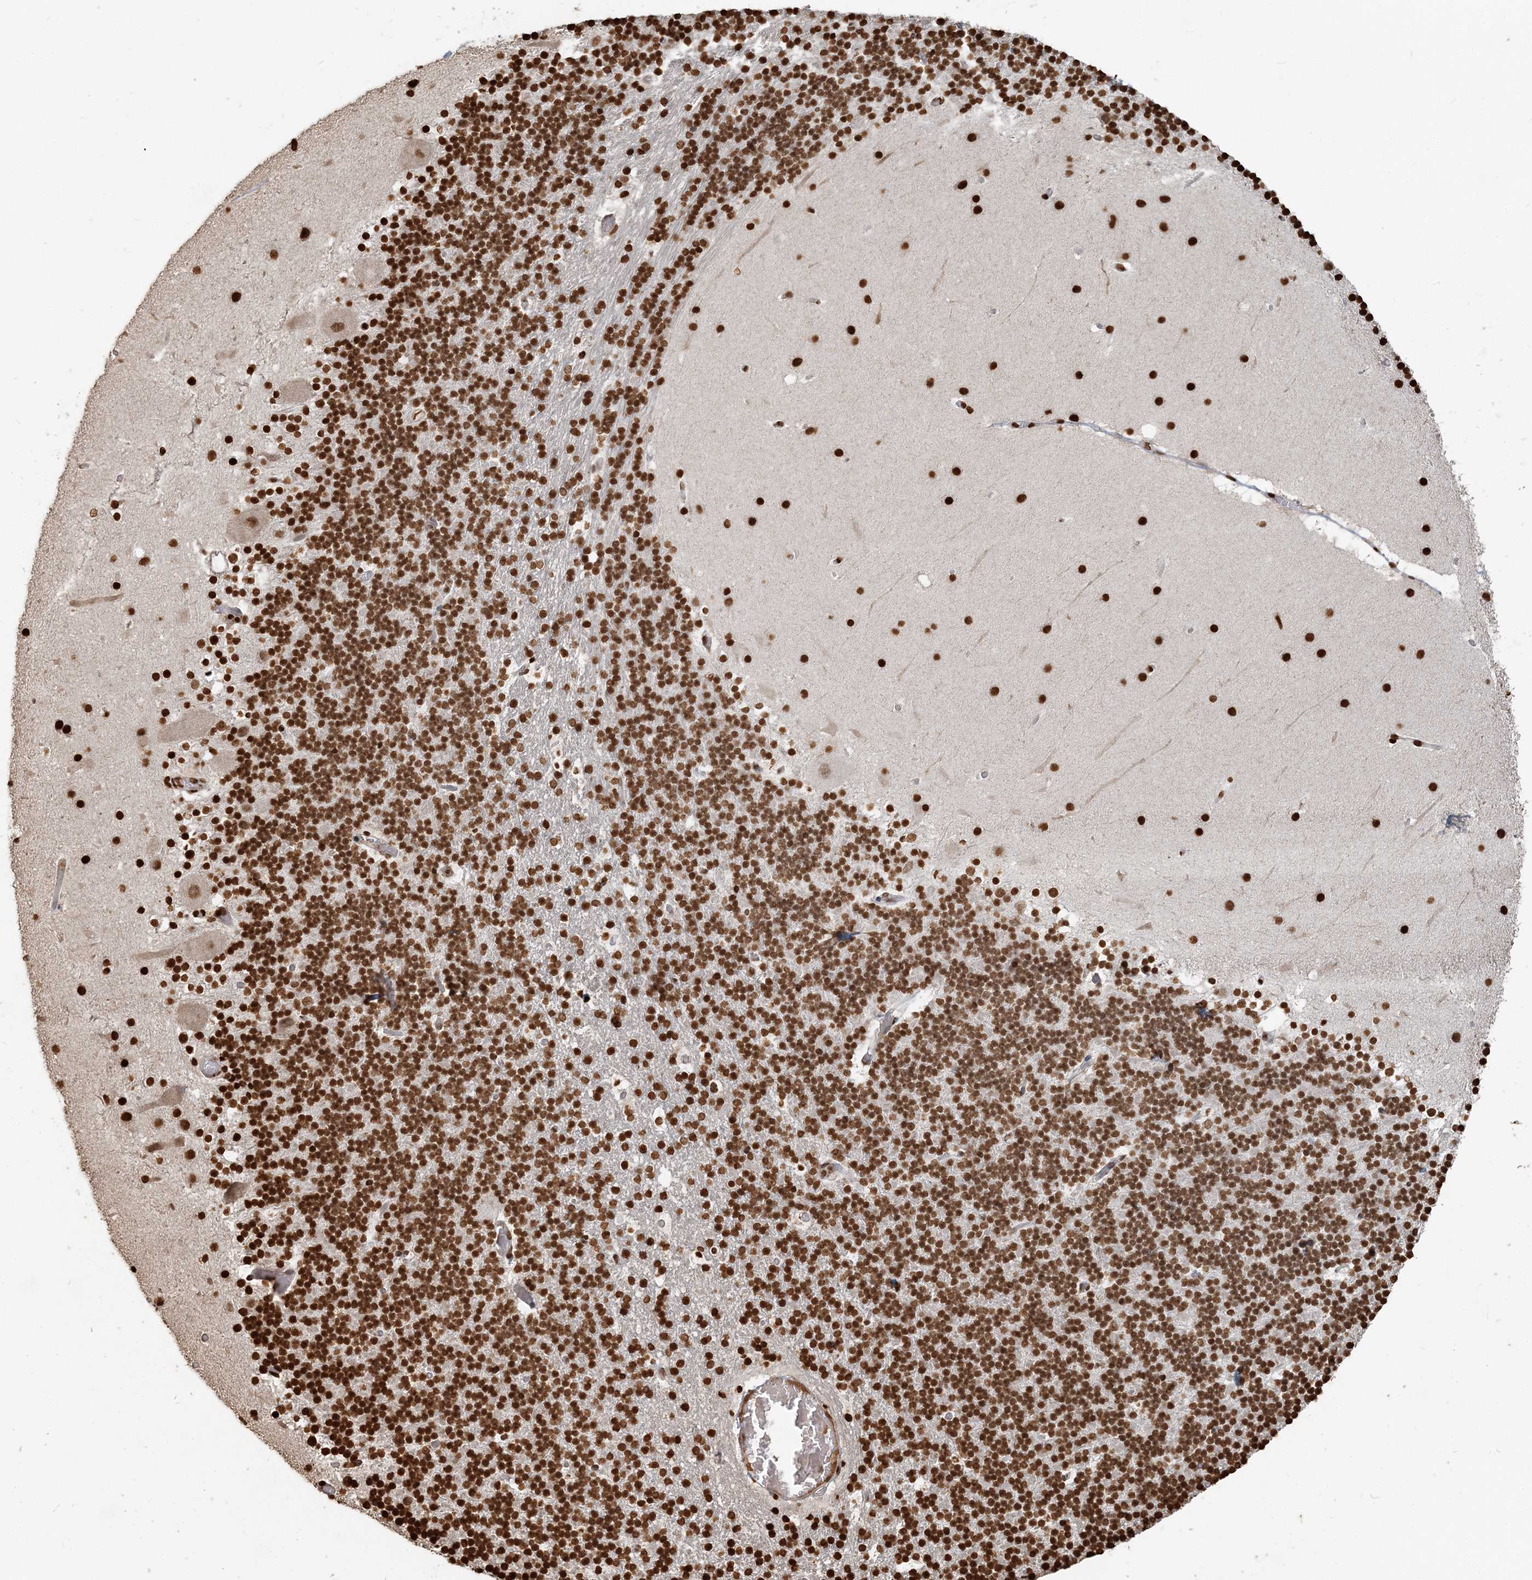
{"staining": {"intensity": "strong", "quantity": ">75%", "location": "nuclear"}, "tissue": "cerebellum", "cell_type": "Cells in granular layer", "image_type": "normal", "snomed": [{"axis": "morphology", "description": "Normal tissue, NOS"}, {"axis": "topography", "description": "Cerebellum"}], "caption": "Immunohistochemistry (IHC) of unremarkable human cerebellum exhibits high levels of strong nuclear expression in approximately >75% of cells in granular layer. (IHC, brightfield microscopy, high magnification).", "gene": "H3", "patient": {"sex": "male", "age": 57}}